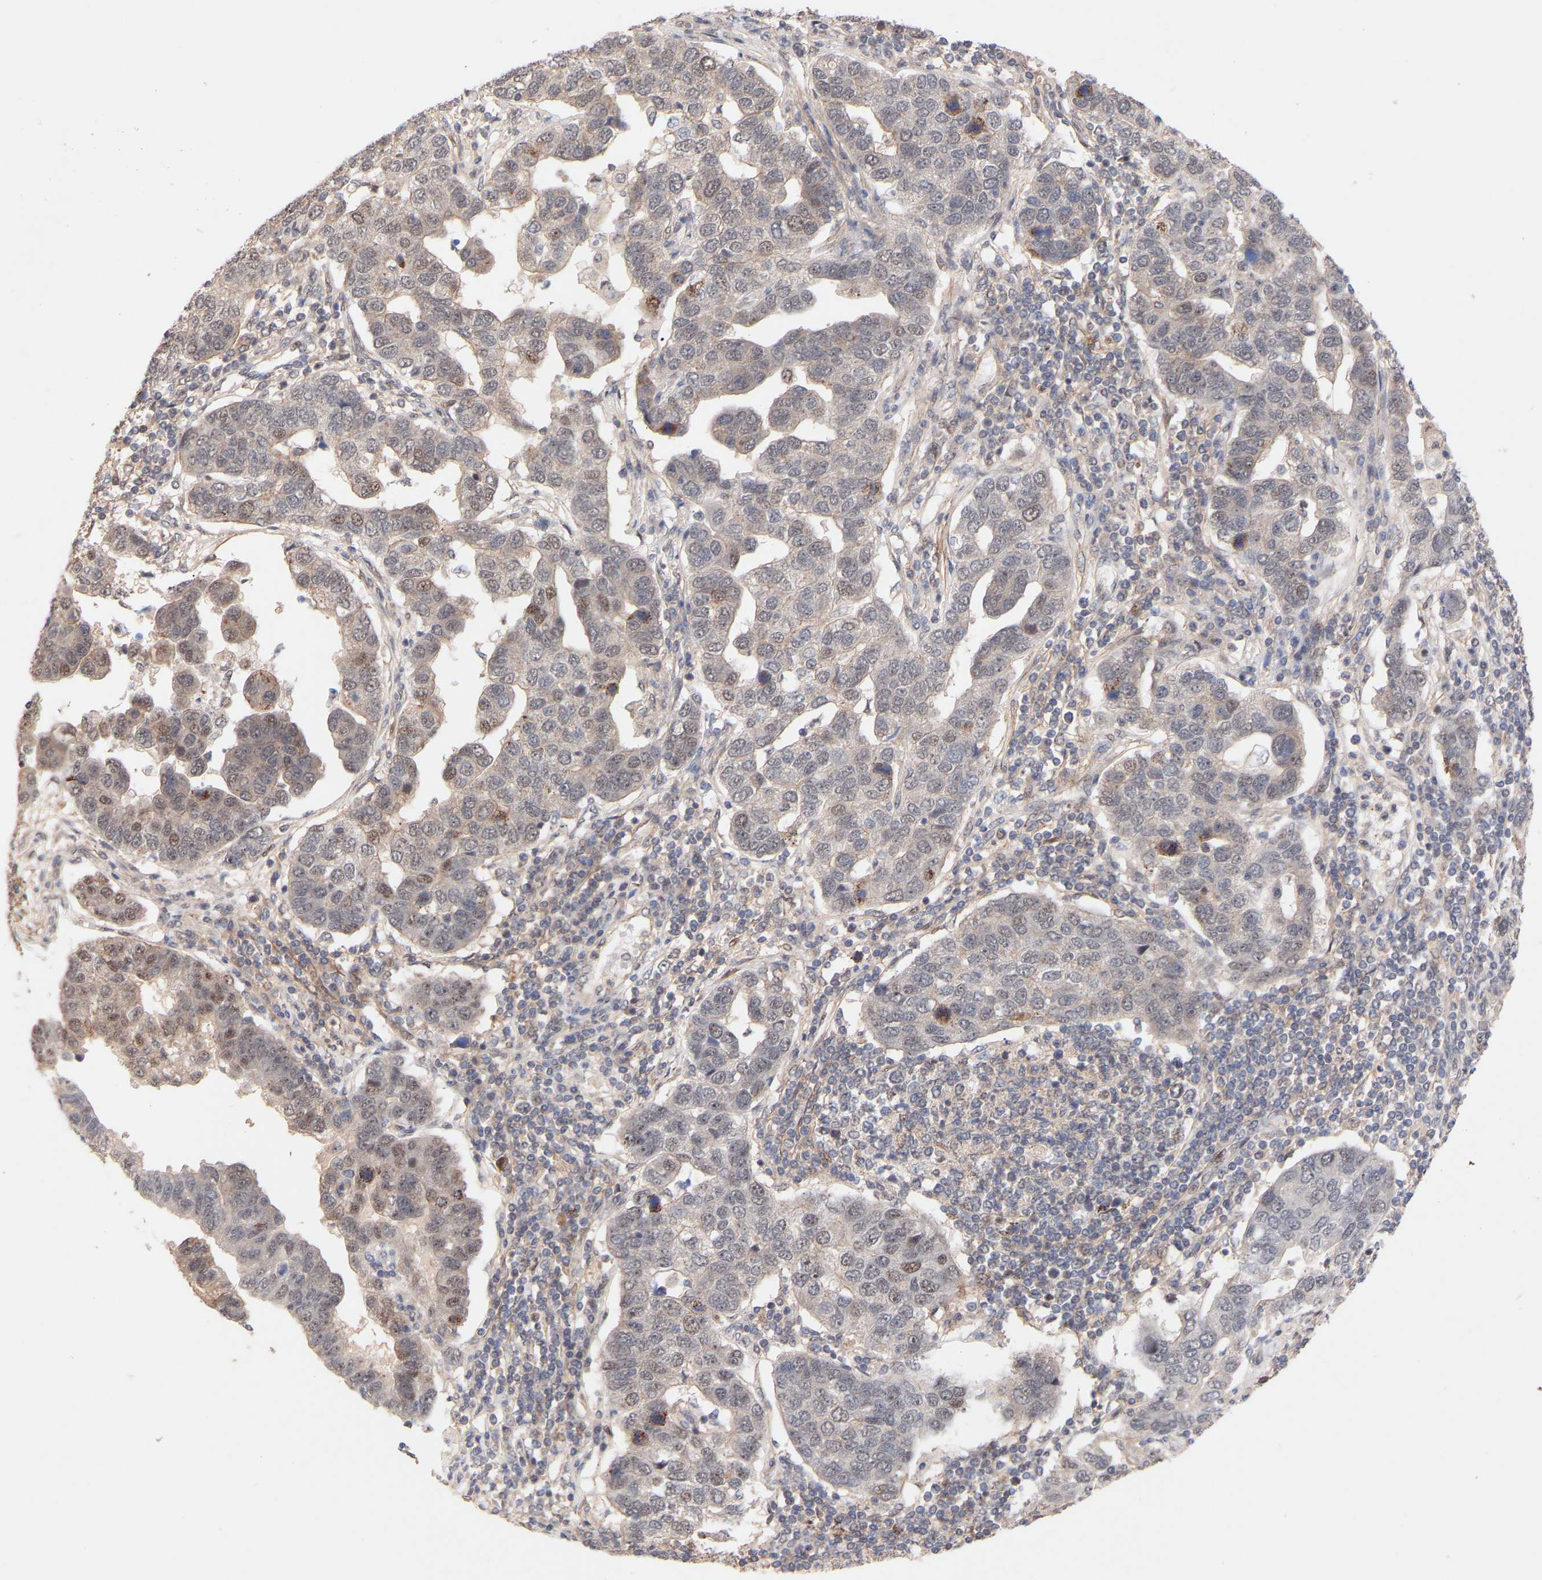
{"staining": {"intensity": "weak", "quantity": "<25%", "location": "cytoplasmic/membranous,nuclear"}, "tissue": "pancreatic cancer", "cell_type": "Tumor cells", "image_type": "cancer", "snomed": [{"axis": "morphology", "description": "Adenocarcinoma, NOS"}, {"axis": "topography", "description": "Pancreas"}], "caption": "A histopathology image of pancreatic cancer stained for a protein exhibits no brown staining in tumor cells. (DAB (3,3'-diaminobenzidine) immunohistochemistry (IHC) visualized using brightfield microscopy, high magnification).", "gene": "PDLIM5", "patient": {"sex": "female", "age": 61}}